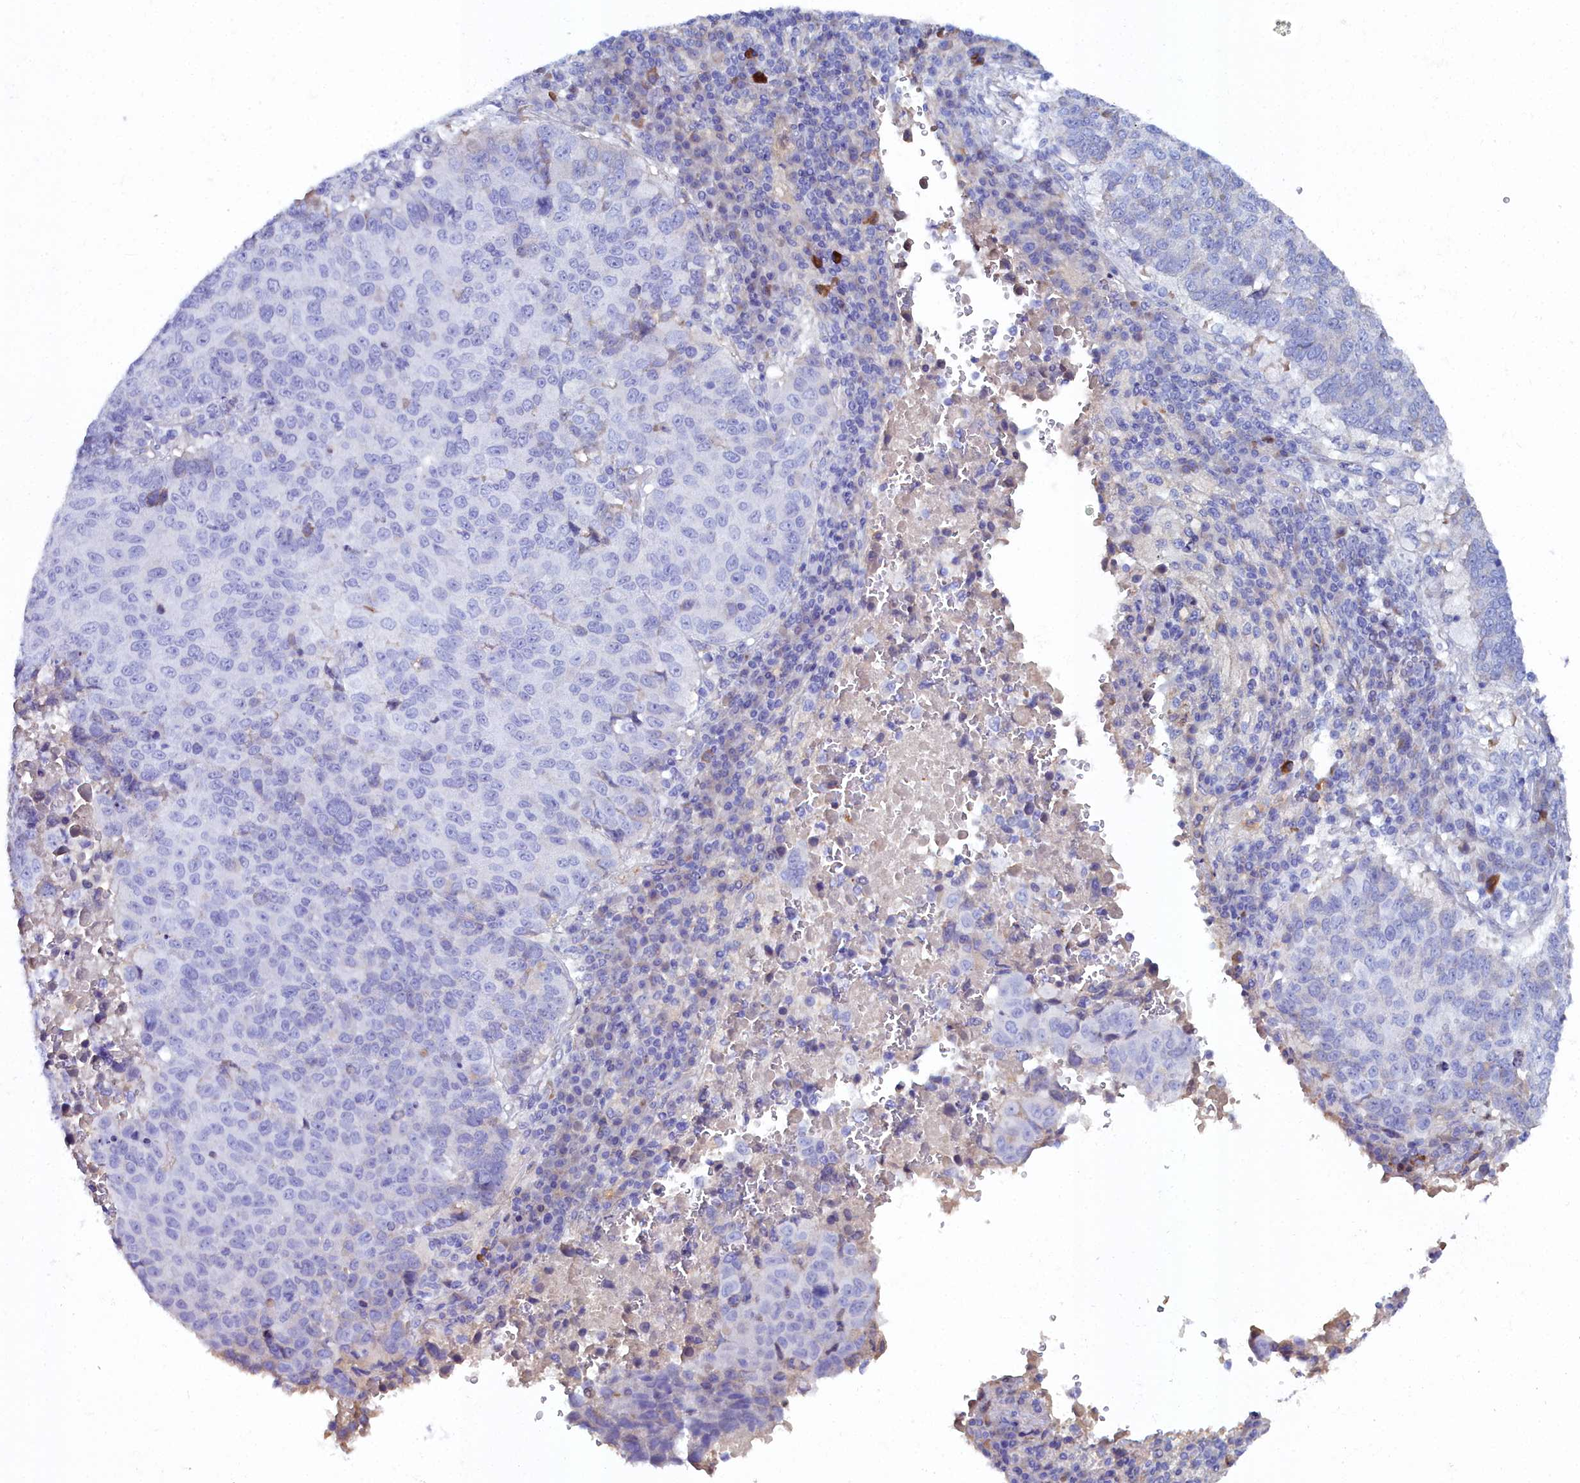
{"staining": {"intensity": "negative", "quantity": "none", "location": "none"}, "tissue": "lung cancer", "cell_type": "Tumor cells", "image_type": "cancer", "snomed": [{"axis": "morphology", "description": "Squamous cell carcinoma, NOS"}, {"axis": "topography", "description": "Lung"}], "caption": "IHC photomicrograph of neoplastic tissue: lung squamous cell carcinoma stained with DAB shows no significant protein expression in tumor cells.", "gene": "SLC49A3", "patient": {"sex": "male", "age": 73}}